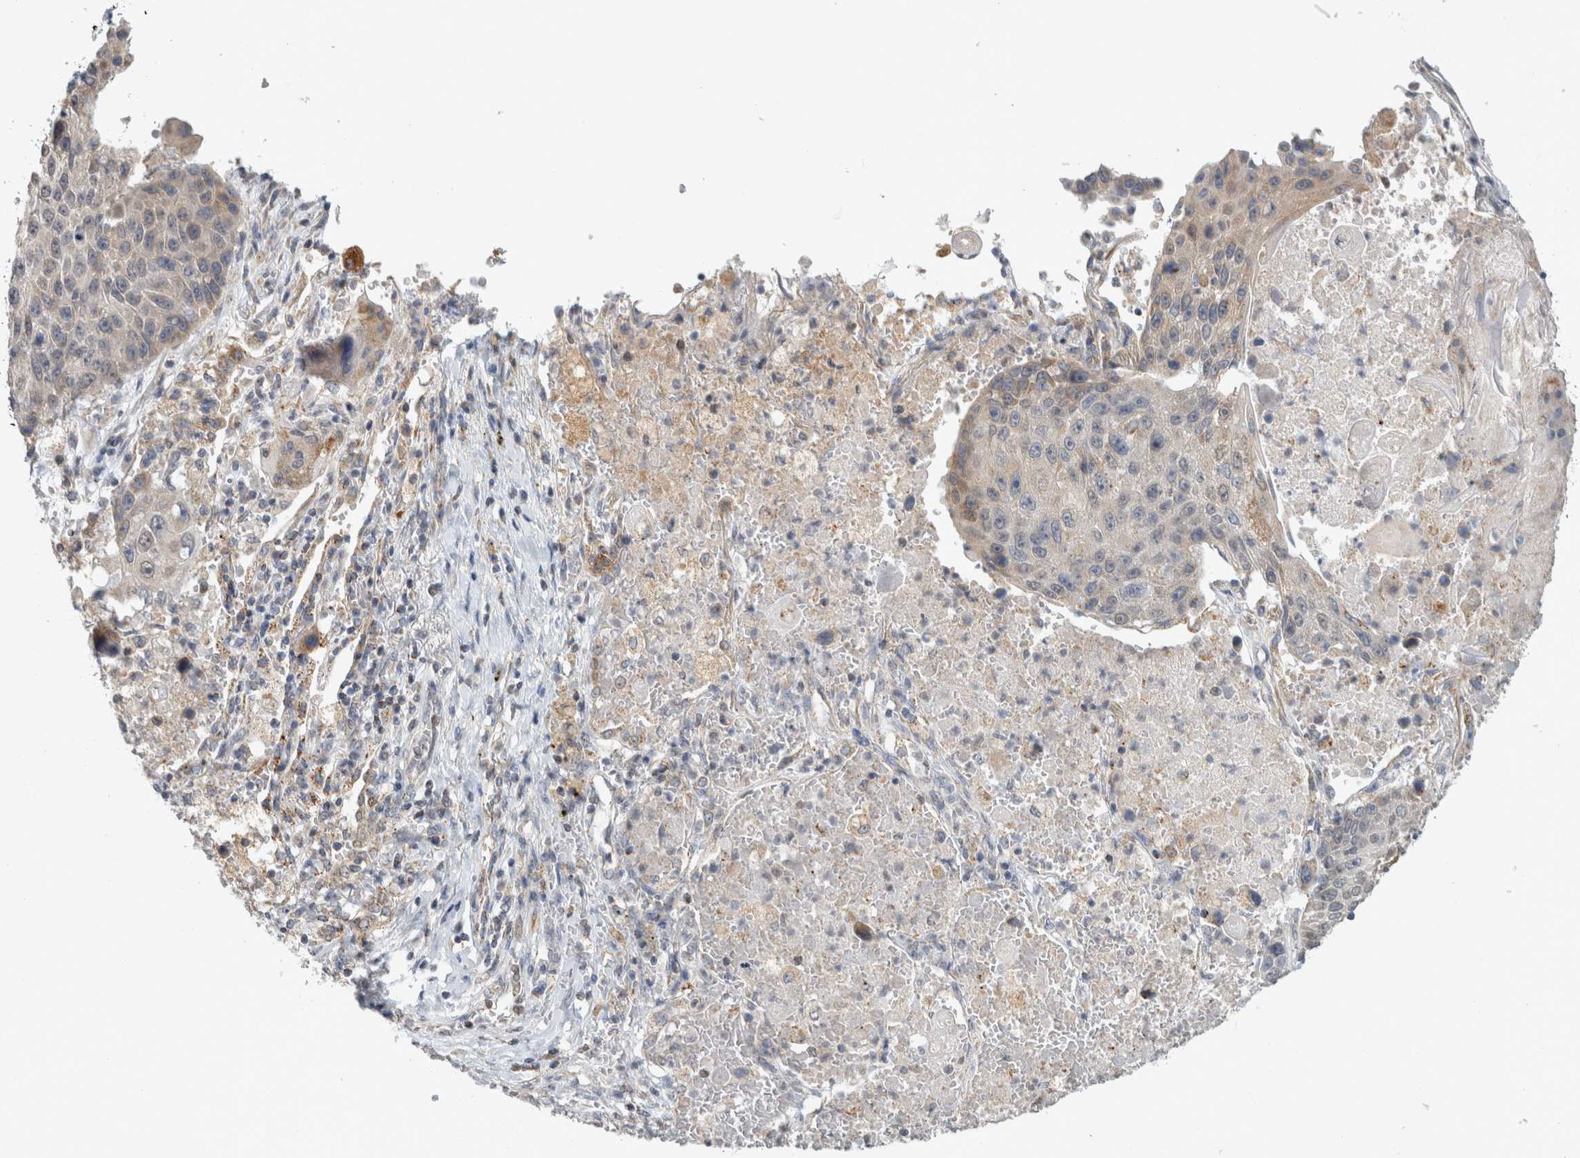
{"staining": {"intensity": "negative", "quantity": "none", "location": "none"}, "tissue": "lung cancer", "cell_type": "Tumor cells", "image_type": "cancer", "snomed": [{"axis": "morphology", "description": "Squamous cell carcinoma, NOS"}, {"axis": "topography", "description": "Lung"}], "caption": "Human squamous cell carcinoma (lung) stained for a protein using immunohistochemistry (IHC) shows no staining in tumor cells.", "gene": "RAB18", "patient": {"sex": "male", "age": 61}}